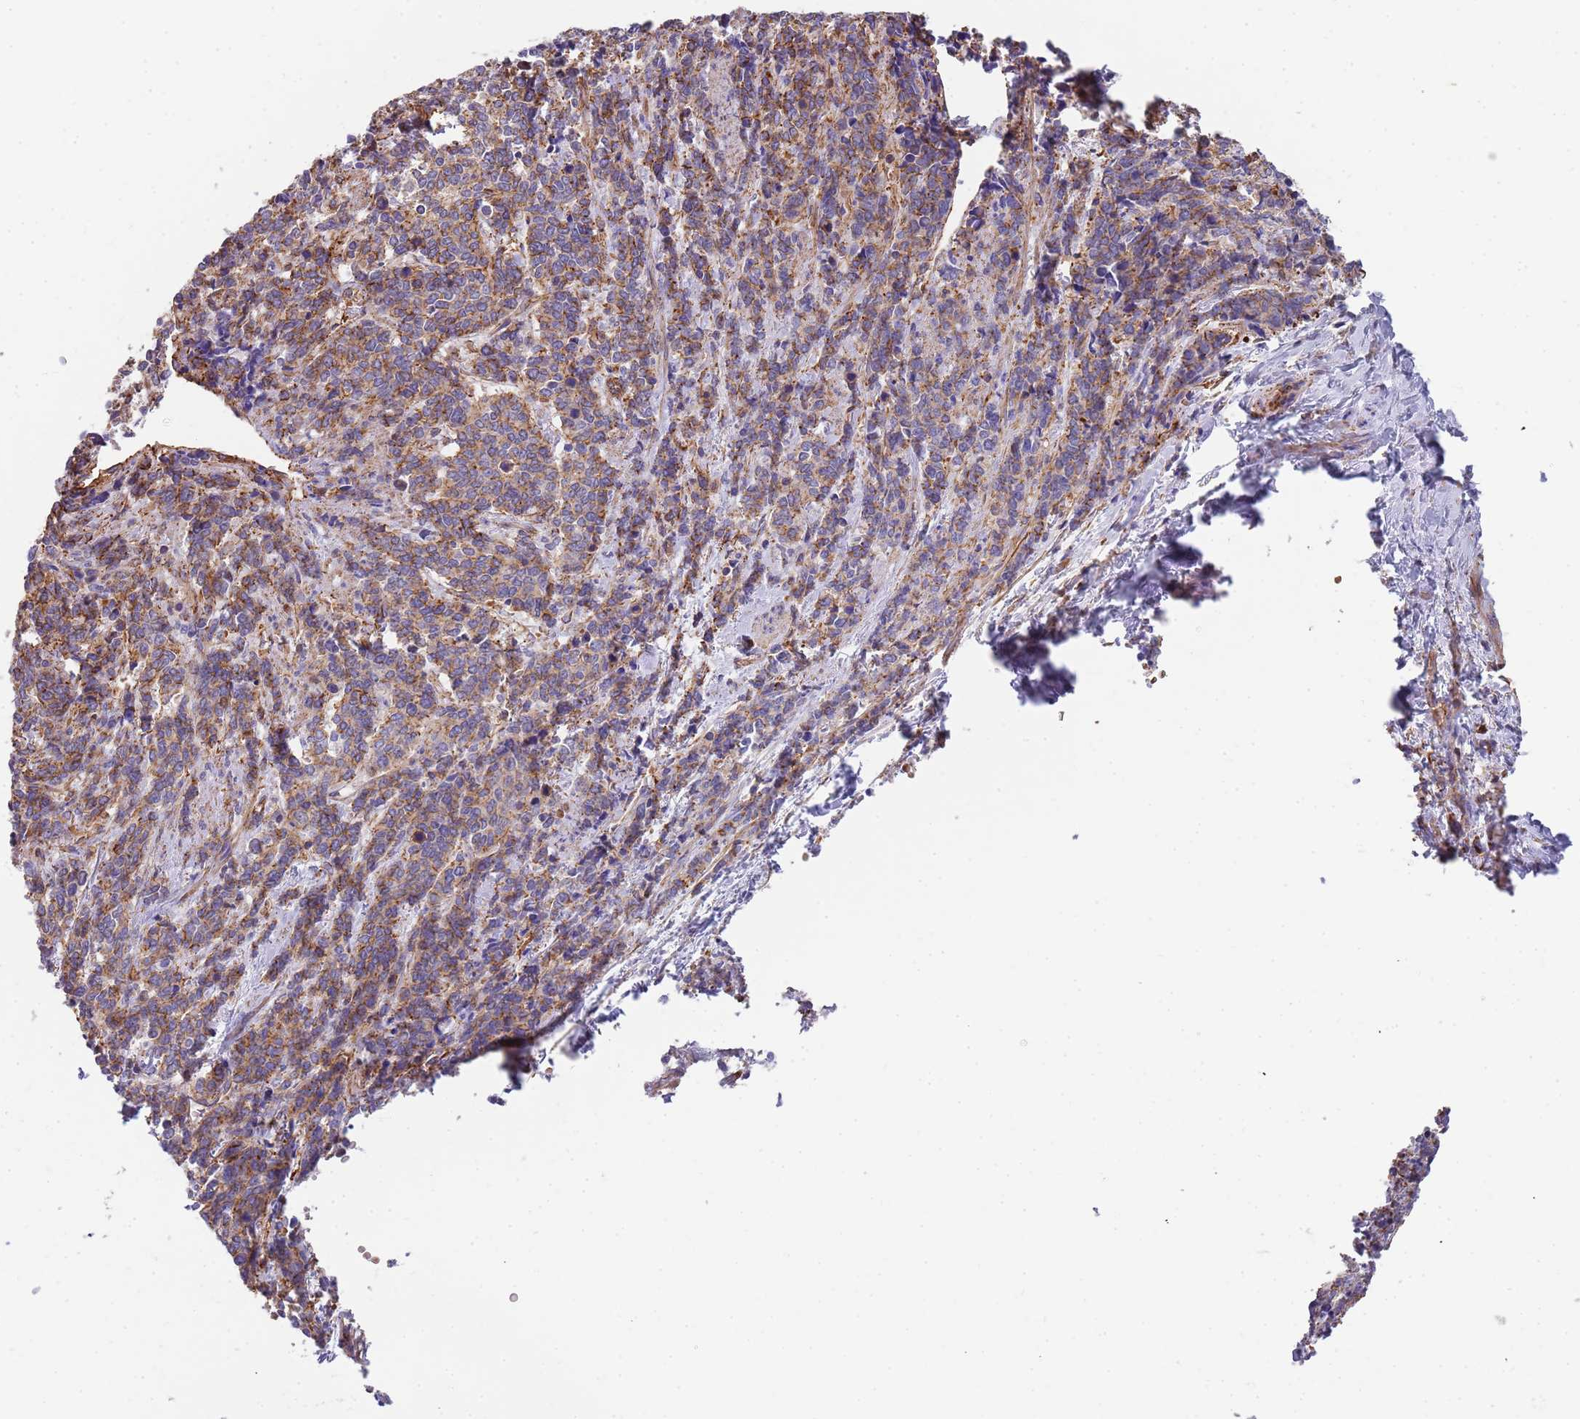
{"staining": {"intensity": "weak", "quantity": ">75%", "location": "cytoplasmic/membranous"}, "tissue": "cervical cancer", "cell_type": "Tumor cells", "image_type": "cancer", "snomed": [{"axis": "morphology", "description": "Squamous cell carcinoma, NOS"}, {"axis": "topography", "description": "Cervix"}], "caption": "A brown stain shows weak cytoplasmic/membranous expression of a protein in cervical cancer tumor cells.", "gene": "GFRAL", "patient": {"sex": "female", "age": 60}}